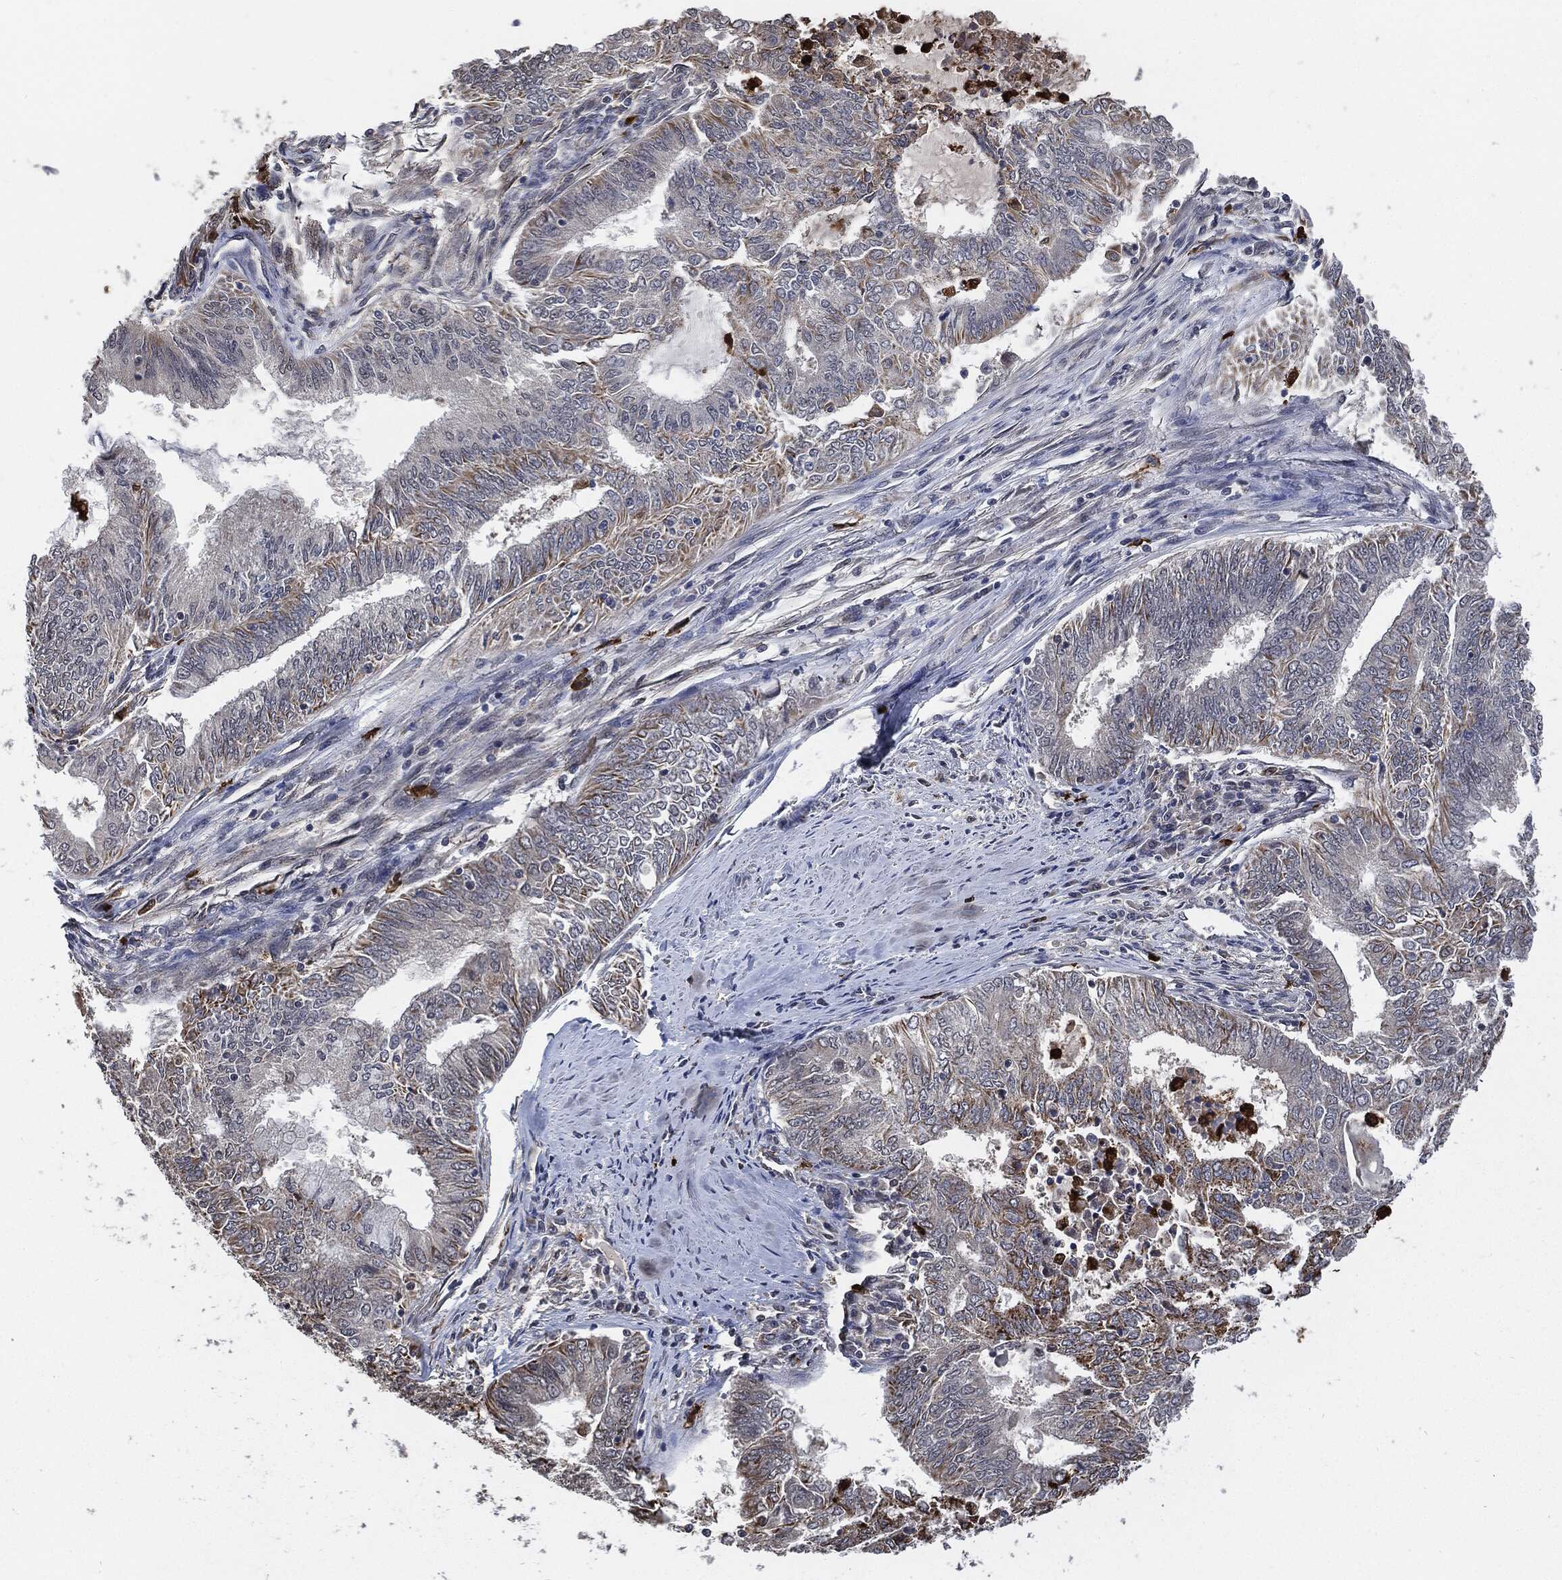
{"staining": {"intensity": "weak", "quantity": "<25%", "location": "cytoplasmic/membranous"}, "tissue": "endometrial cancer", "cell_type": "Tumor cells", "image_type": "cancer", "snomed": [{"axis": "morphology", "description": "Adenocarcinoma, NOS"}, {"axis": "topography", "description": "Endometrium"}], "caption": "Immunohistochemical staining of endometrial cancer reveals no significant expression in tumor cells. (DAB (3,3'-diaminobenzidine) immunohistochemistry, high magnification).", "gene": "S100A9", "patient": {"sex": "female", "age": 62}}